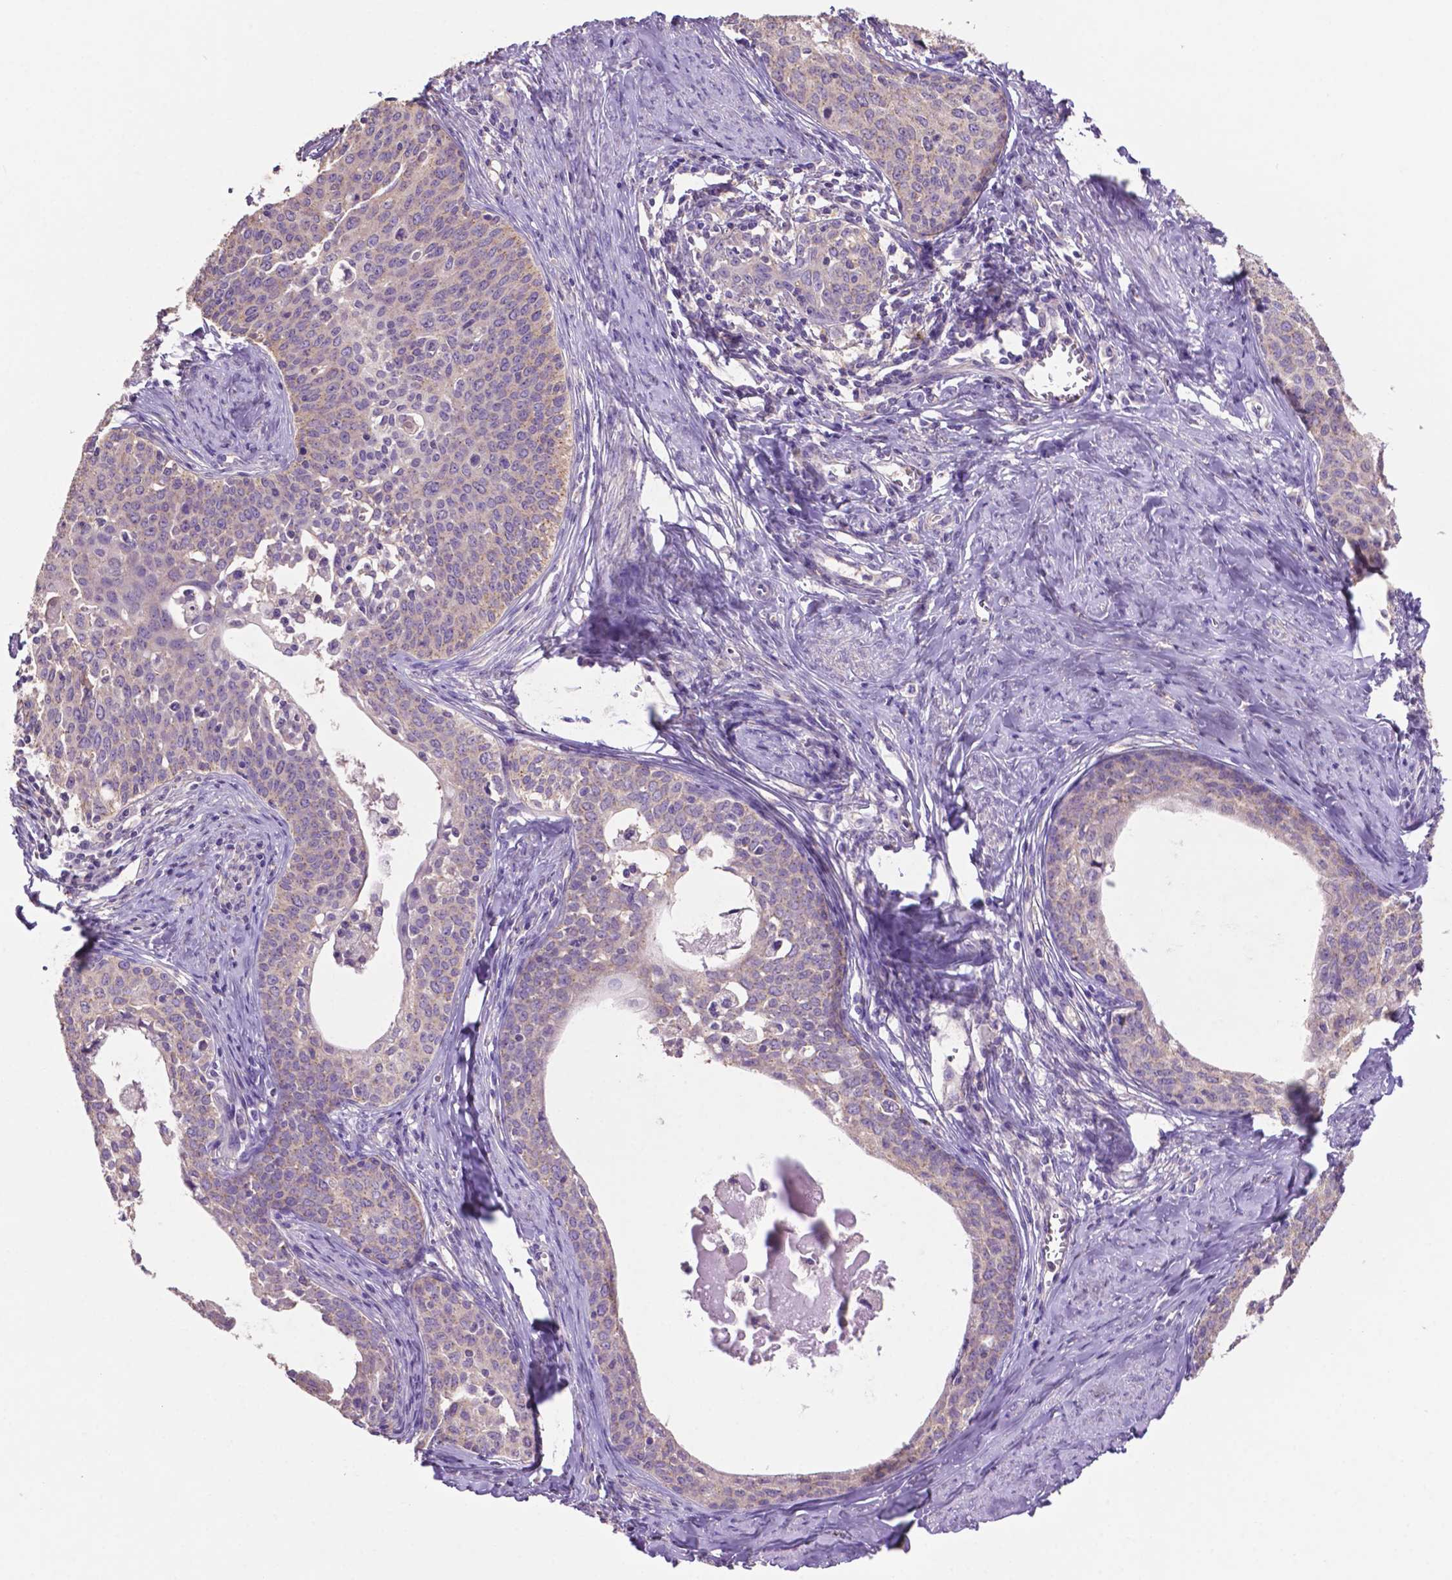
{"staining": {"intensity": "weak", "quantity": "<25%", "location": "cytoplasmic/membranous"}, "tissue": "cervical cancer", "cell_type": "Tumor cells", "image_type": "cancer", "snomed": [{"axis": "morphology", "description": "Squamous cell carcinoma, NOS"}, {"axis": "morphology", "description": "Adenocarcinoma, NOS"}, {"axis": "topography", "description": "Cervix"}], "caption": "A histopathology image of human cervical cancer is negative for staining in tumor cells.", "gene": "PRPS2", "patient": {"sex": "female", "age": 52}}